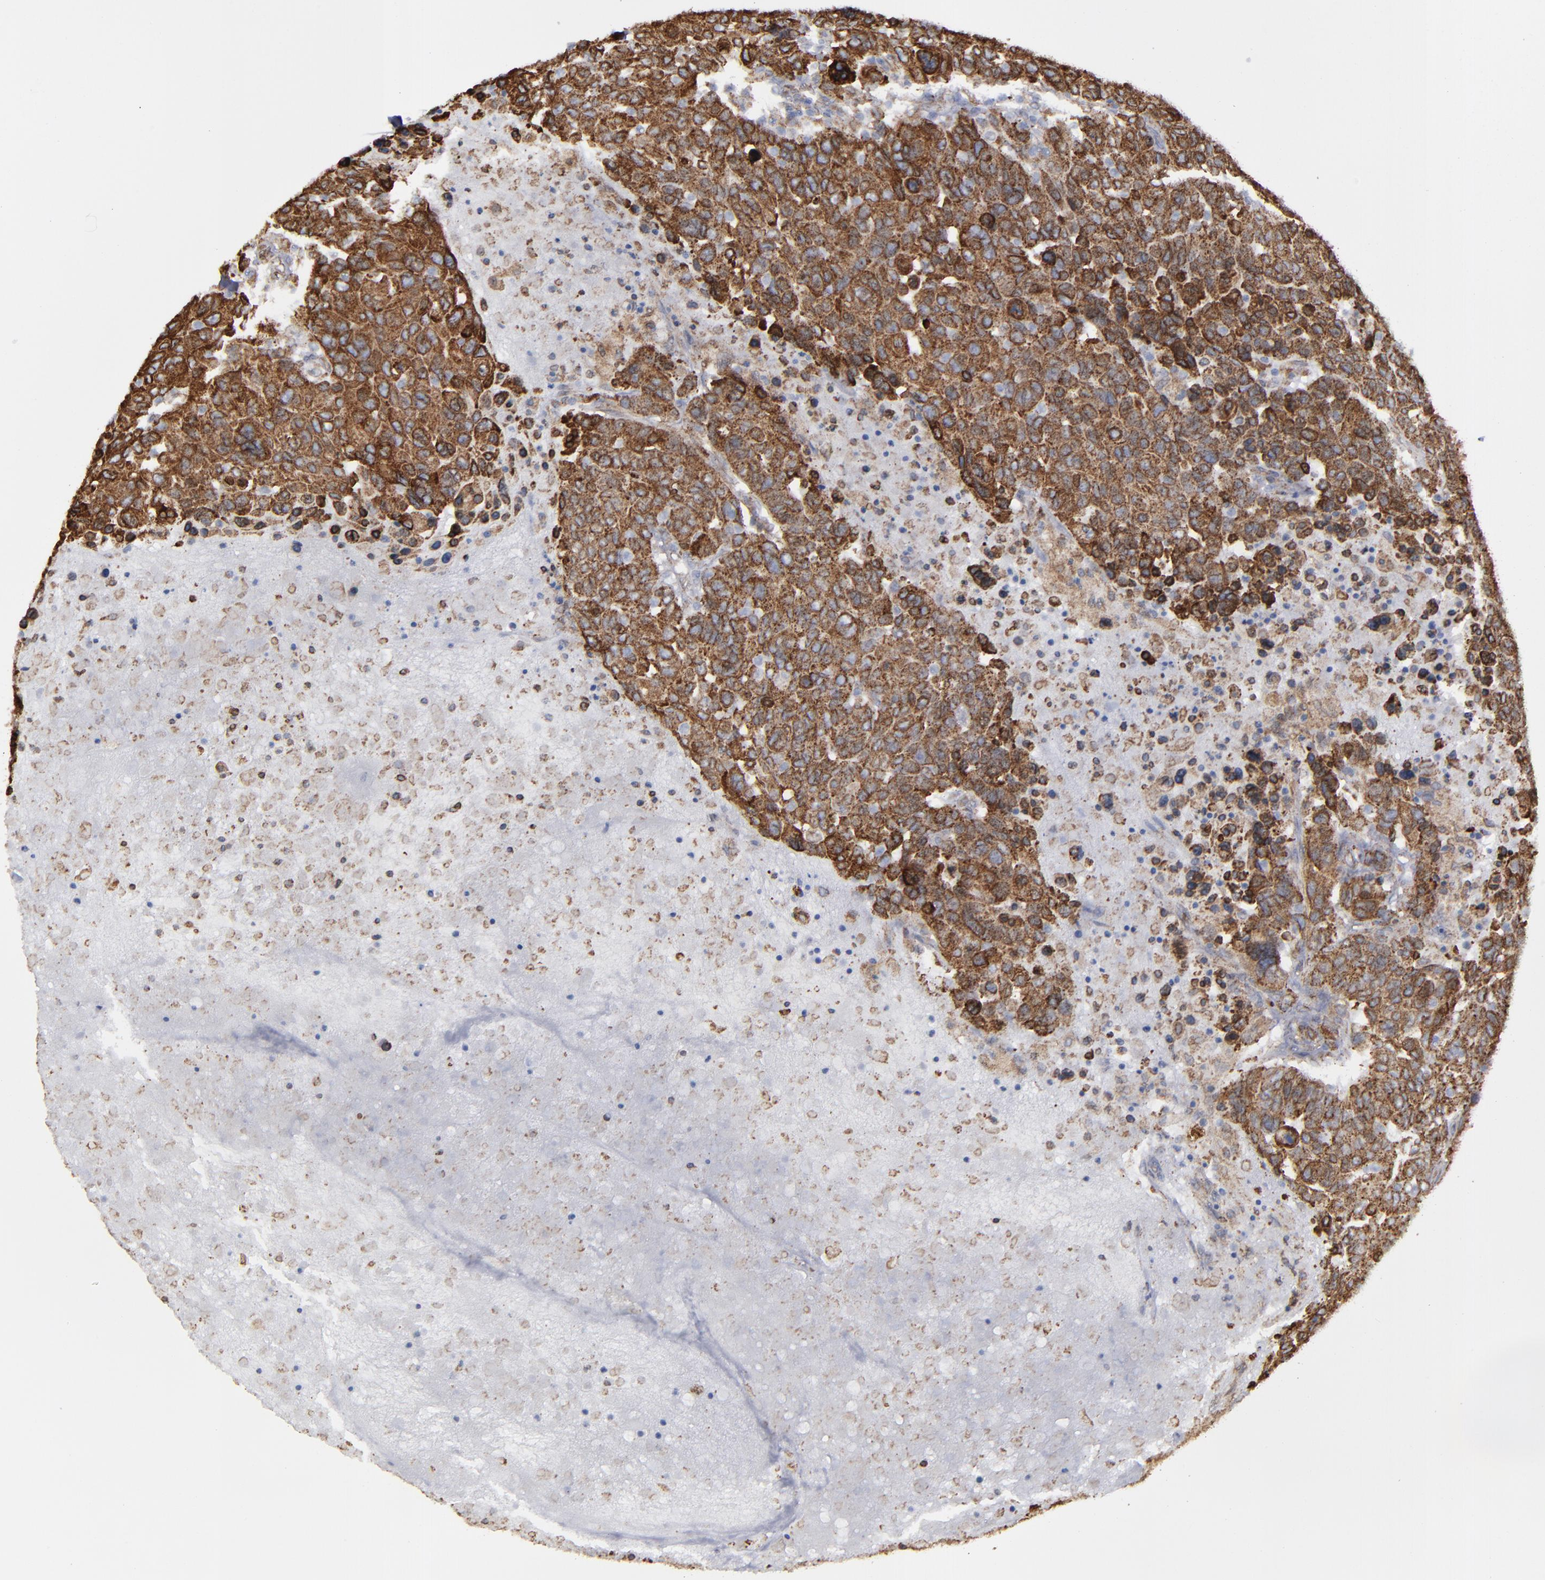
{"staining": {"intensity": "strong", "quantity": ">75%", "location": "cytoplasmic/membranous"}, "tissue": "breast cancer", "cell_type": "Tumor cells", "image_type": "cancer", "snomed": [{"axis": "morphology", "description": "Duct carcinoma"}, {"axis": "topography", "description": "Breast"}], "caption": "Tumor cells show high levels of strong cytoplasmic/membranous expression in approximately >75% of cells in breast cancer (invasive ductal carcinoma). (Brightfield microscopy of DAB IHC at high magnification).", "gene": "ERLIN2", "patient": {"sex": "female", "age": 37}}